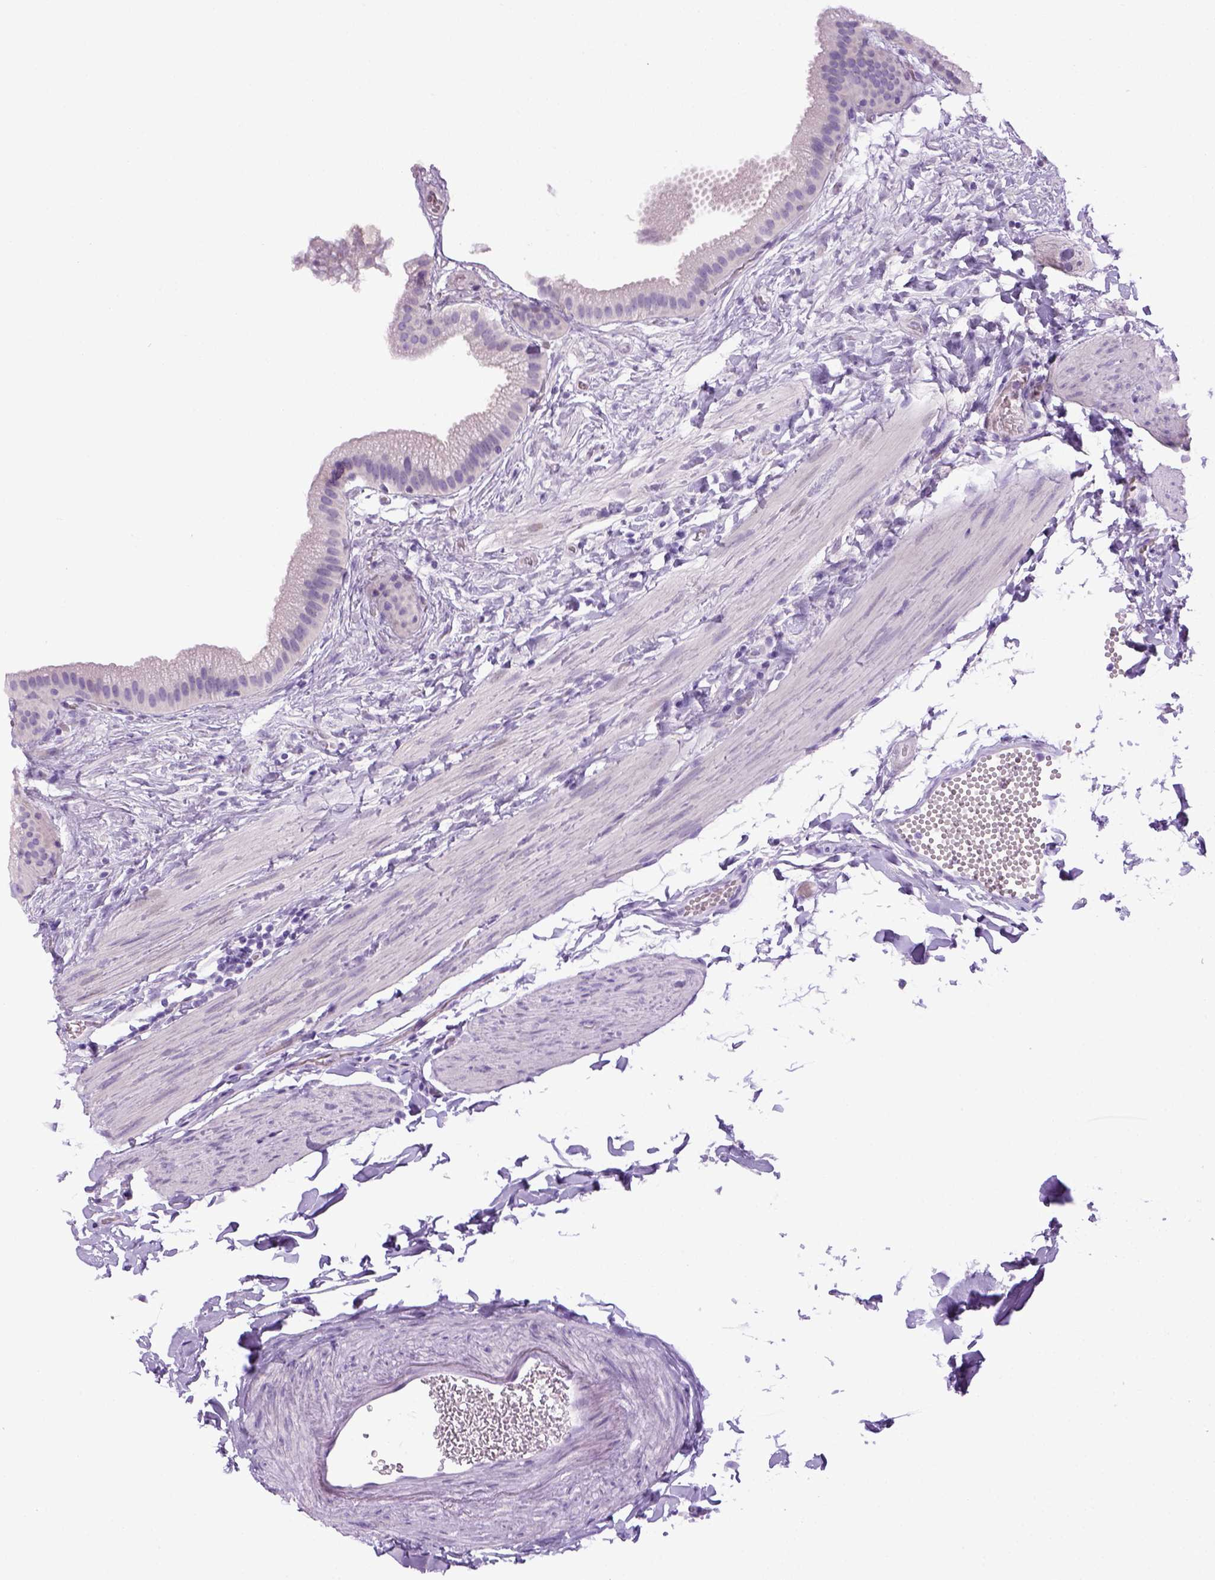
{"staining": {"intensity": "negative", "quantity": "none", "location": "none"}, "tissue": "gallbladder", "cell_type": "Glandular cells", "image_type": "normal", "snomed": [{"axis": "morphology", "description": "Normal tissue, NOS"}, {"axis": "topography", "description": "Gallbladder"}], "caption": "The photomicrograph demonstrates no staining of glandular cells in unremarkable gallbladder. (DAB immunohistochemistry (IHC) visualized using brightfield microscopy, high magnification).", "gene": "SGCG", "patient": {"sex": "female", "age": 63}}